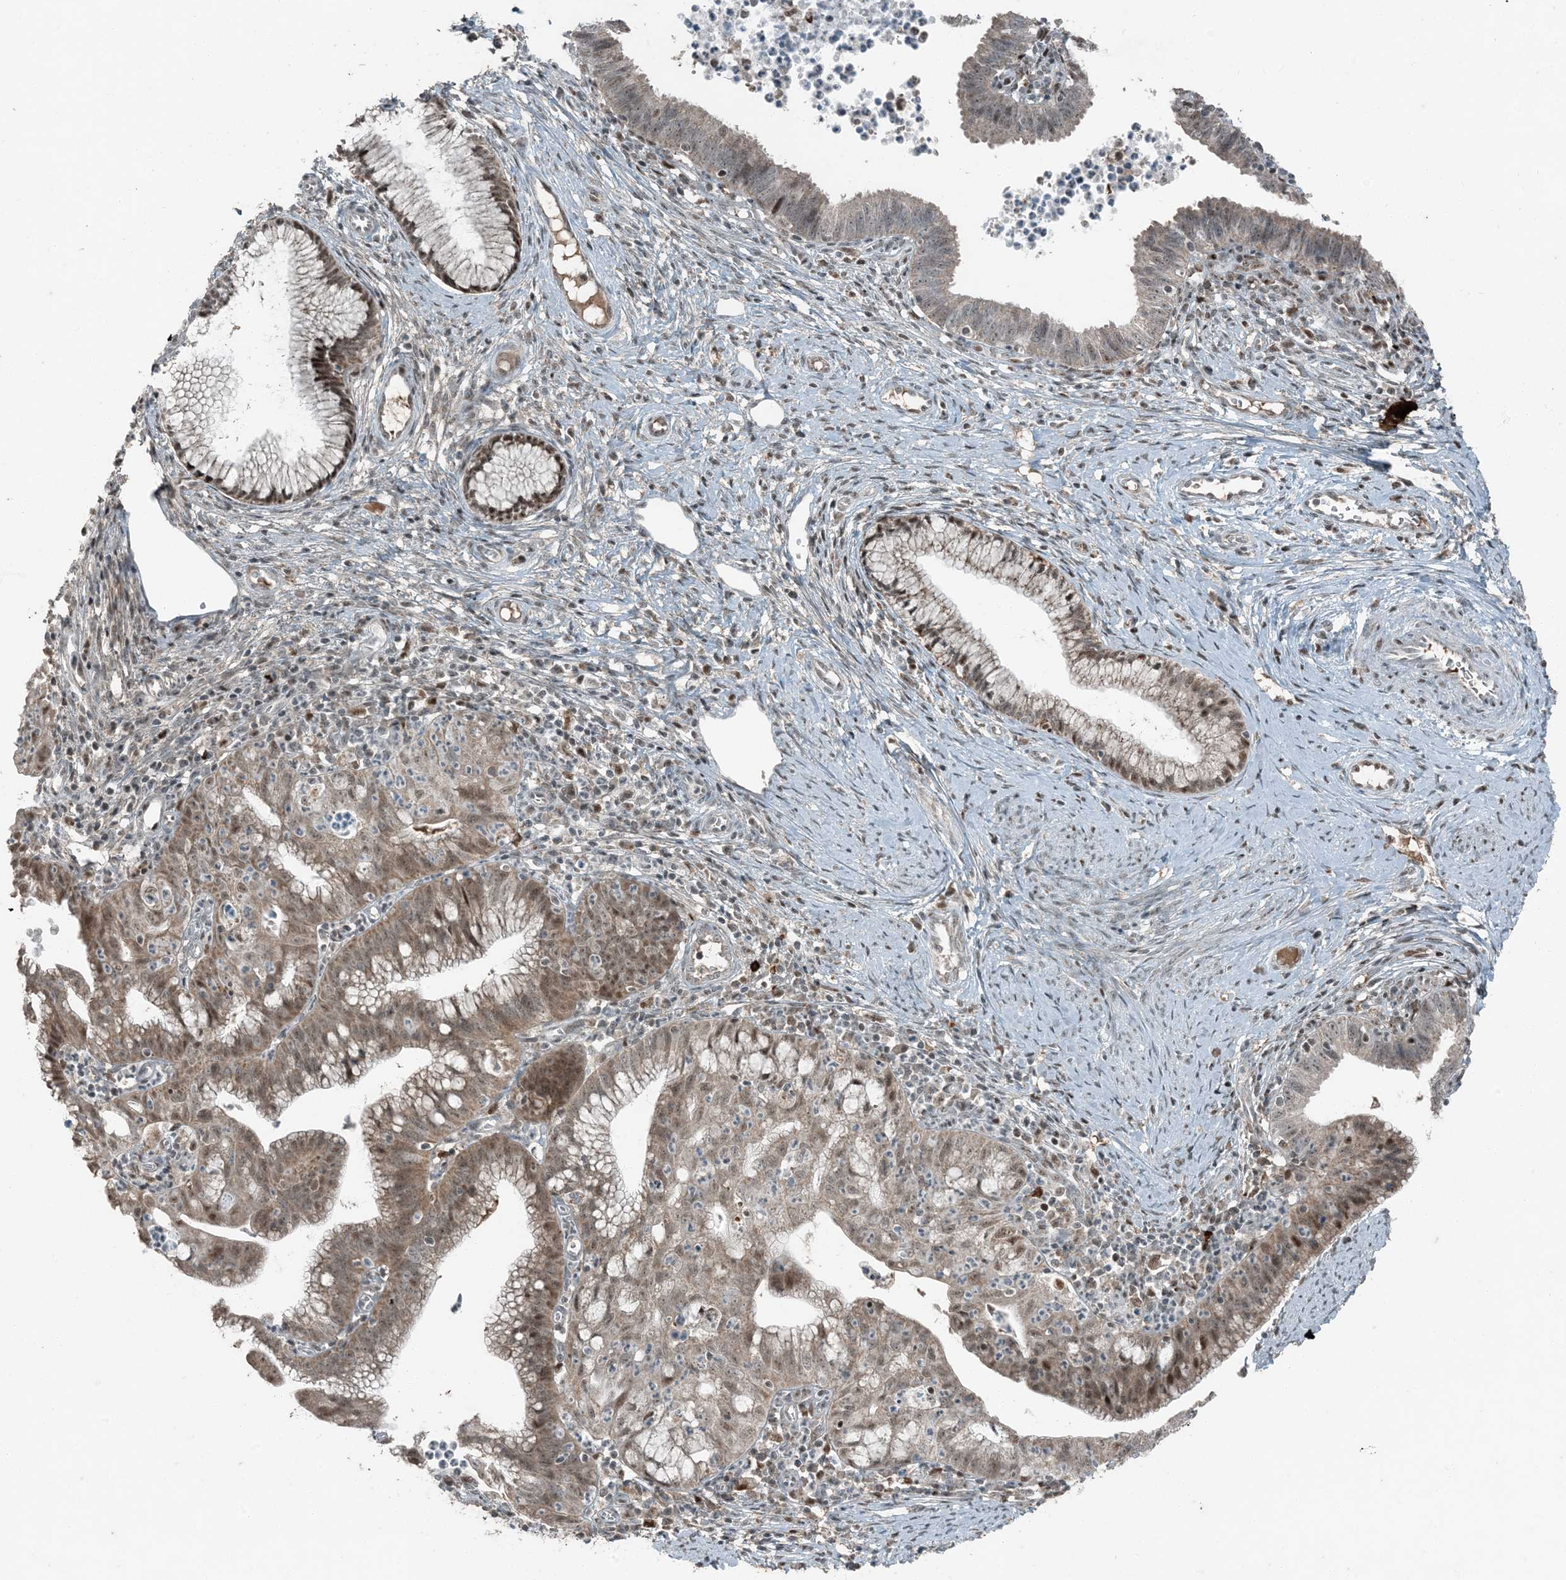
{"staining": {"intensity": "moderate", "quantity": "<25%", "location": "cytoplasmic/membranous,nuclear"}, "tissue": "cervical cancer", "cell_type": "Tumor cells", "image_type": "cancer", "snomed": [{"axis": "morphology", "description": "Adenocarcinoma, NOS"}, {"axis": "topography", "description": "Cervix"}], "caption": "A micrograph of human adenocarcinoma (cervical) stained for a protein shows moderate cytoplasmic/membranous and nuclear brown staining in tumor cells.", "gene": "TADA2B", "patient": {"sex": "female", "age": 36}}